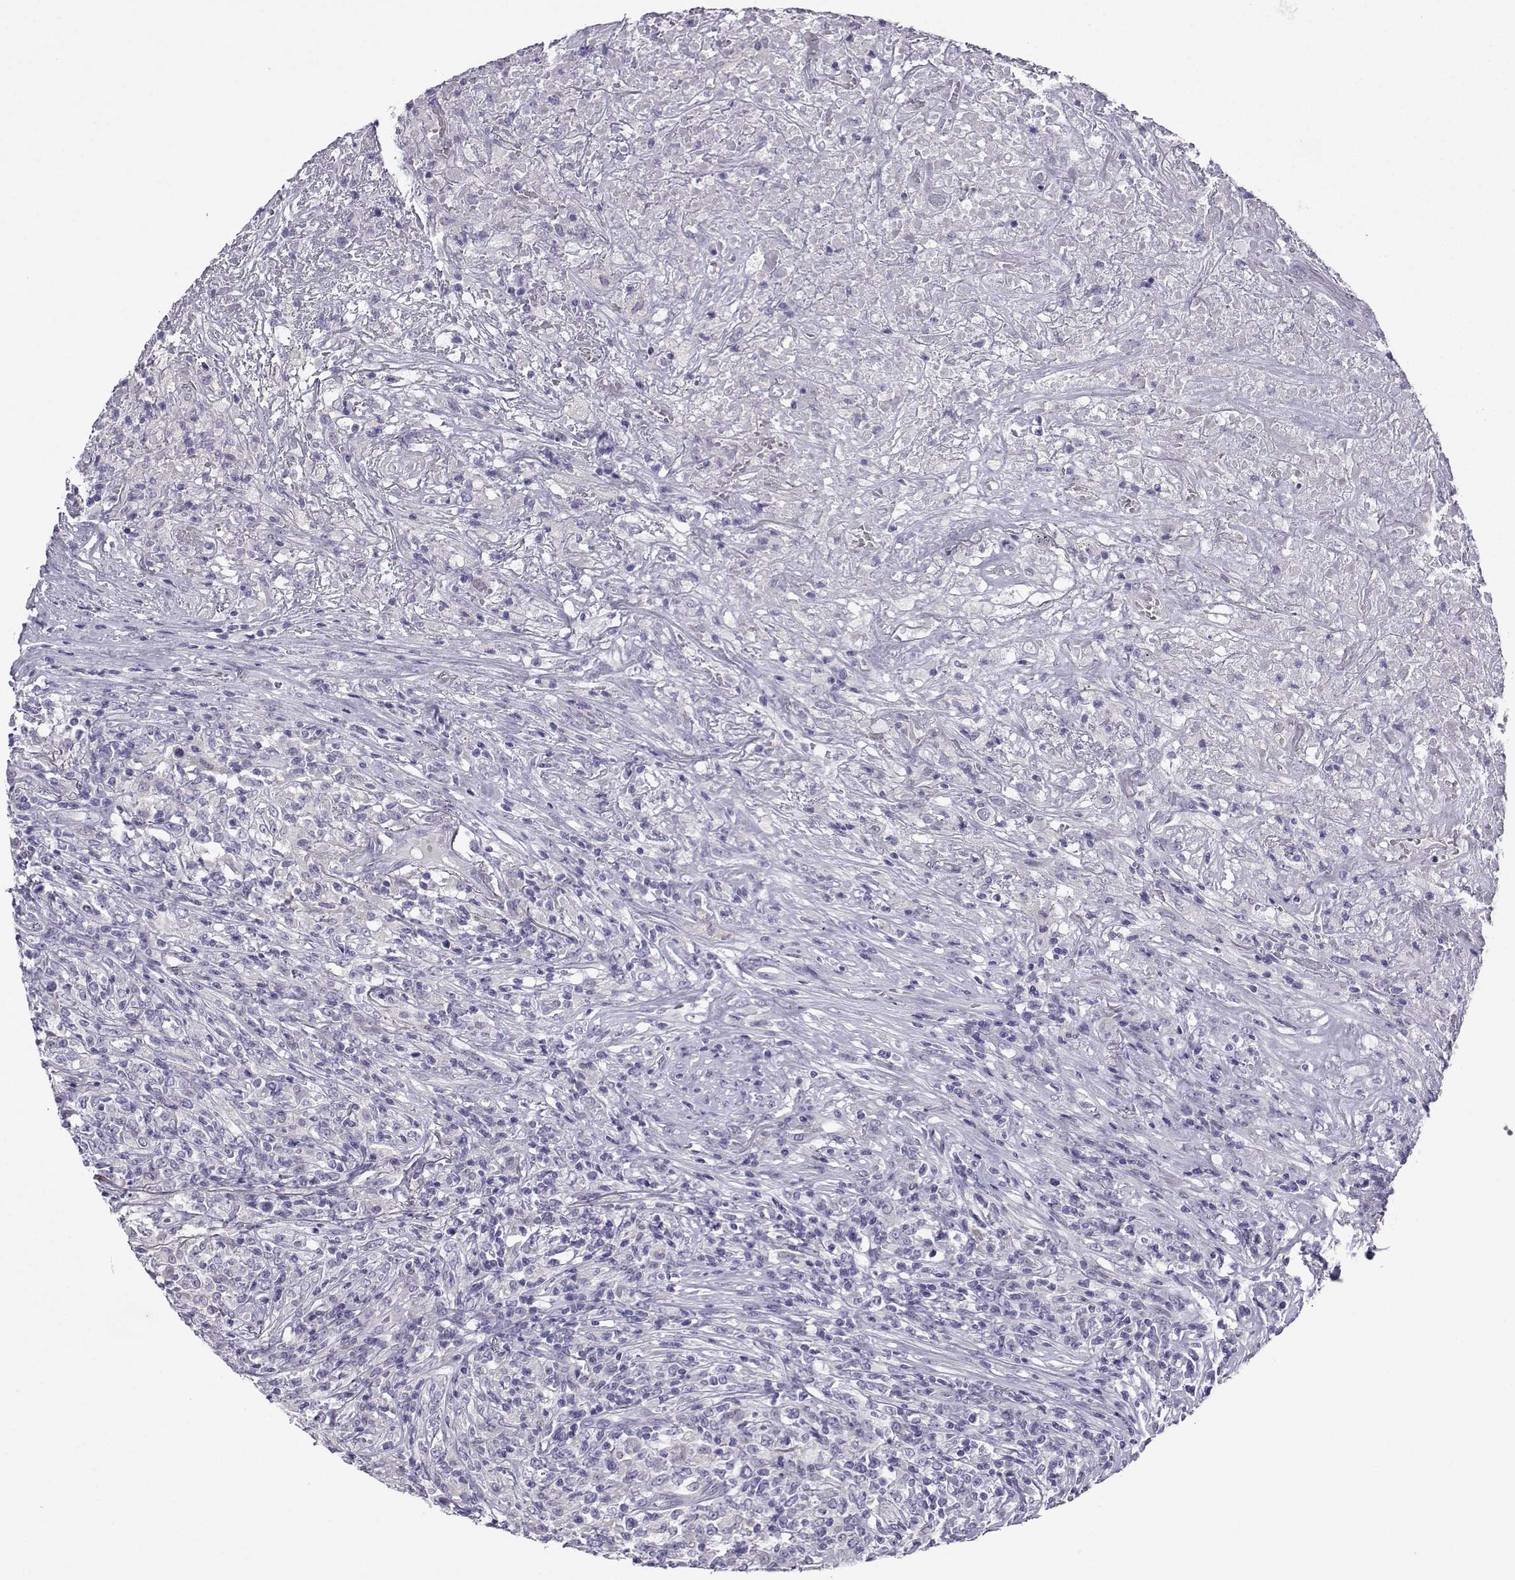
{"staining": {"intensity": "negative", "quantity": "none", "location": "none"}, "tissue": "lymphoma", "cell_type": "Tumor cells", "image_type": "cancer", "snomed": [{"axis": "morphology", "description": "Malignant lymphoma, non-Hodgkin's type, High grade"}, {"axis": "topography", "description": "Lung"}], "caption": "Micrograph shows no significant protein staining in tumor cells of high-grade malignant lymphoma, non-Hodgkin's type. The staining is performed using DAB (3,3'-diaminobenzidine) brown chromogen with nuclei counter-stained in using hematoxylin.", "gene": "FBXO24", "patient": {"sex": "male", "age": 79}}